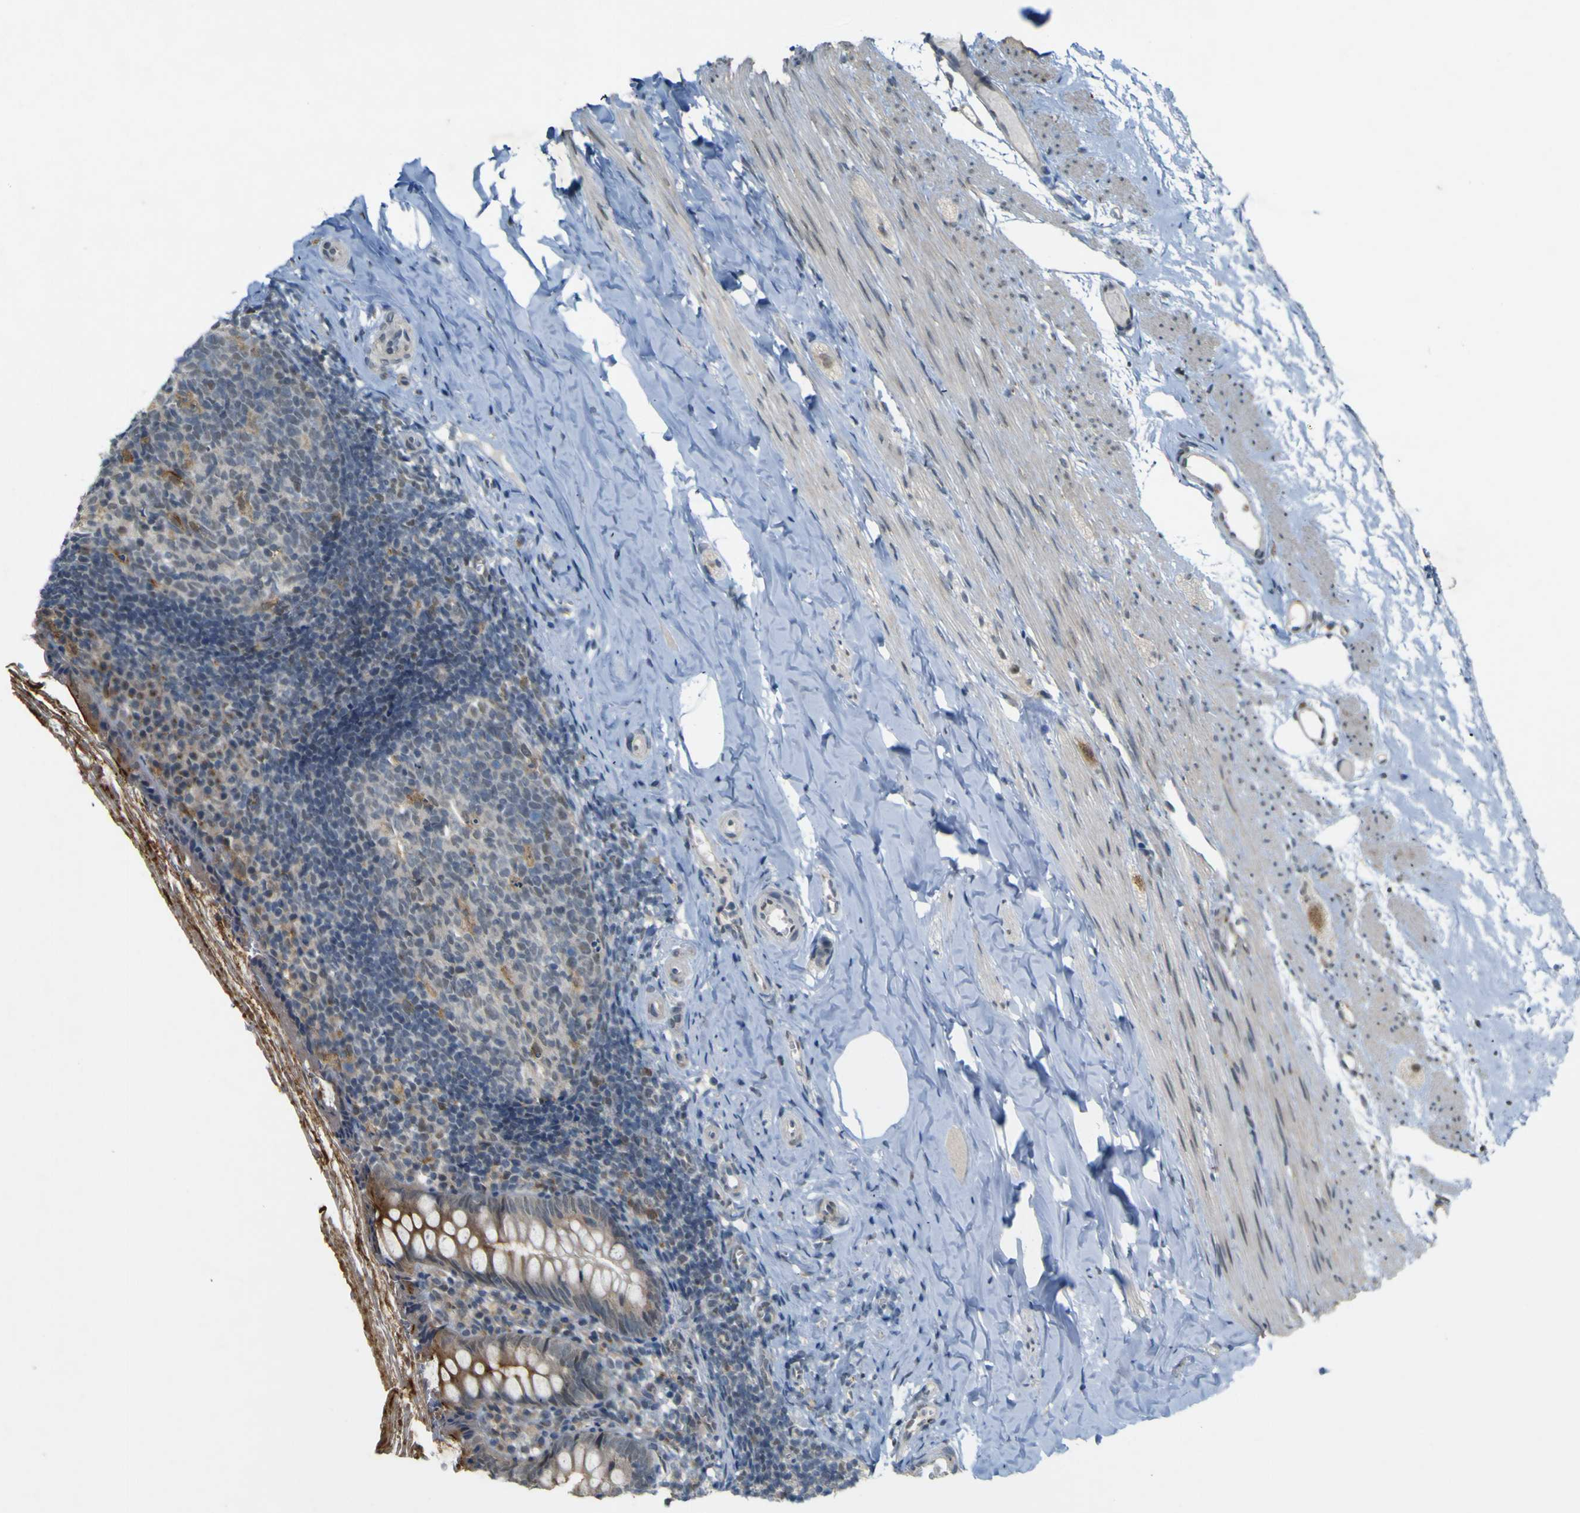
{"staining": {"intensity": "weak", "quantity": ">75%", "location": "cytoplasmic/membranous"}, "tissue": "appendix", "cell_type": "Glandular cells", "image_type": "normal", "snomed": [{"axis": "morphology", "description": "Normal tissue, NOS"}, {"axis": "topography", "description": "Appendix"}], "caption": "Brown immunohistochemical staining in benign appendix exhibits weak cytoplasmic/membranous positivity in approximately >75% of glandular cells. Nuclei are stained in blue.", "gene": "IGF2R", "patient": {"sex": "female", "age": 10}}